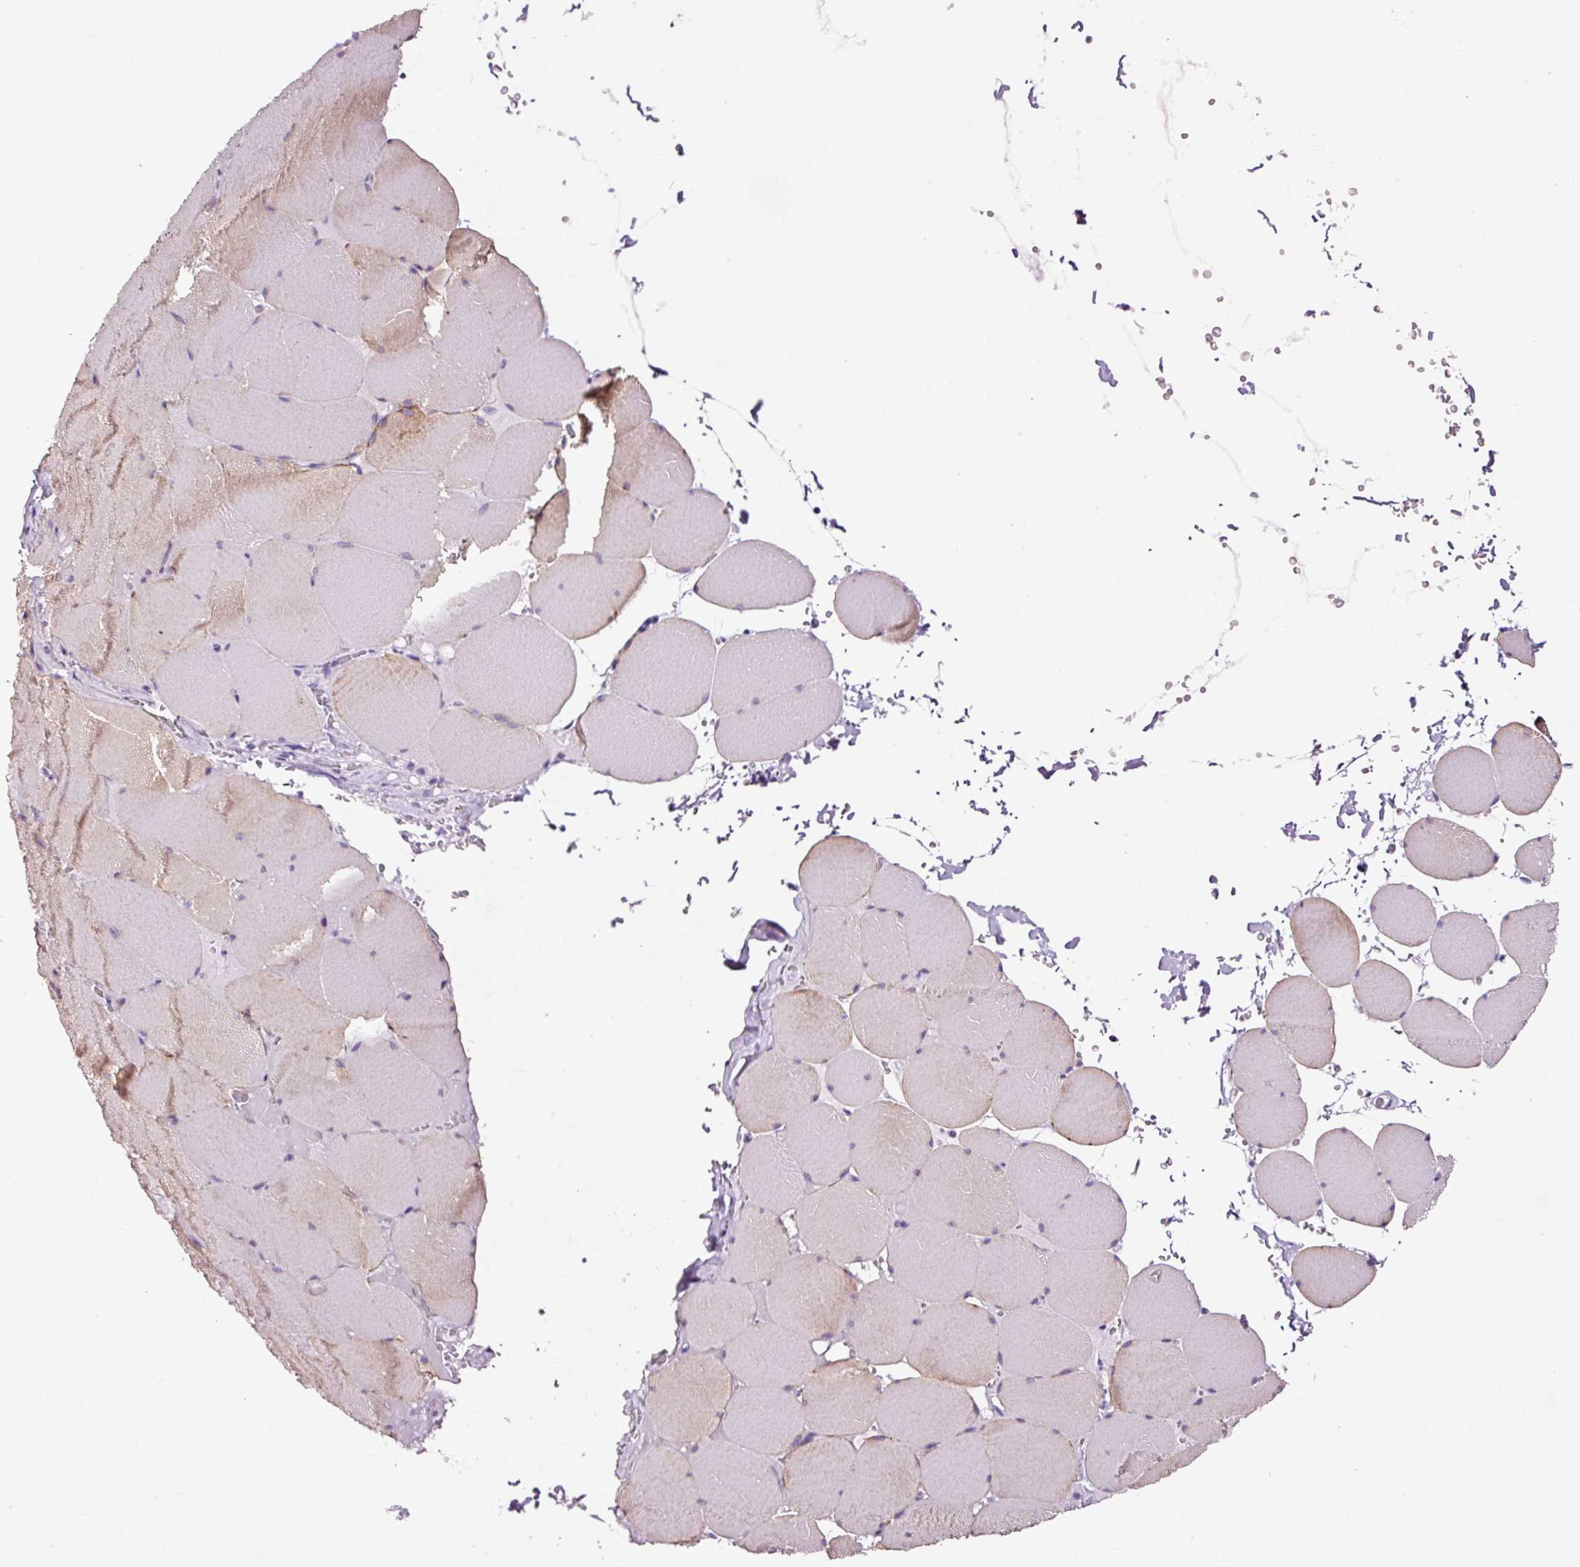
{"staining": {"intensity": "moderate", "quantity": "<25%", "location": "cytoplasmic/membranous"}, "tissue": "skeletal muscle", "cell_type": "Myocytes", "image_type": "normal", "snomed": [{"axis": "morphology", "description": "Normal tissue, NOS"}, {"axis": "topography", "description": "Skeletal muscle"}, {"axis": "topography", "description": "Head-Neck"}], "caption": "Immunohistochemical staining of unremarkable skeletal muscle demonstrates moderate cytoplasmic/membranous protein expression in approximately <25% of myocytes.", "gene": "RTF2", "patient": {"sex": "male", "age": 66}}